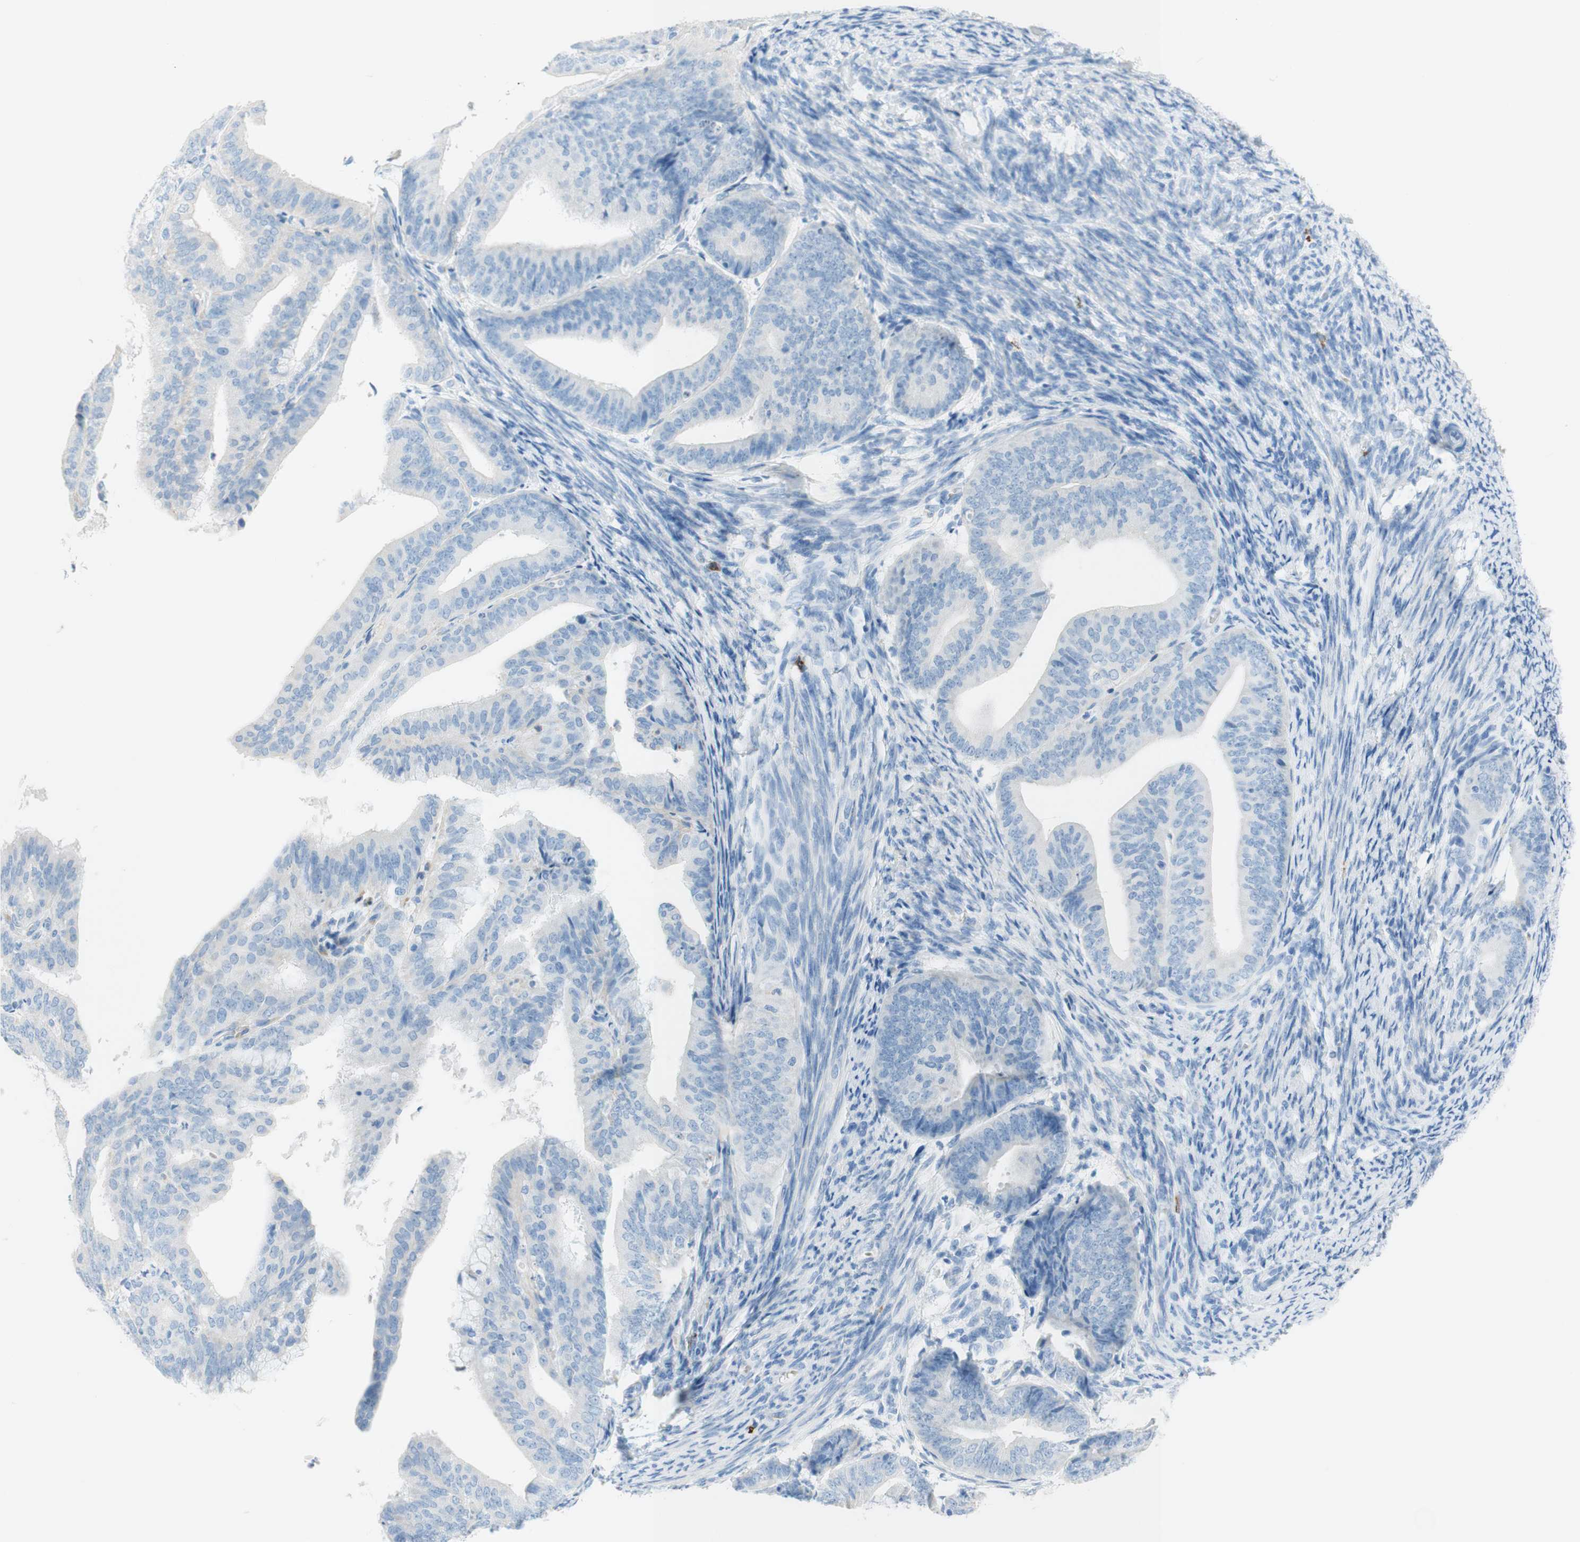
{"staining": {"intensity": "negative", "quantity": "none", "location": "none"}, "tissue": "endometrial cancer", "cell_type": "Tumor cells", "image_type": "cancer", "snomed": [{"axis": "morphology", "description": "Adenocarcinoma, NOS"}, {"axis": "topography", "description": "Endometrium"}], "caption": "Endometrial cancer was stained to show a protein in brown. There is no significant expression in tumor cells.", "gene": "CEACAM1", "patient": {"sex": "female", "age": 63}}